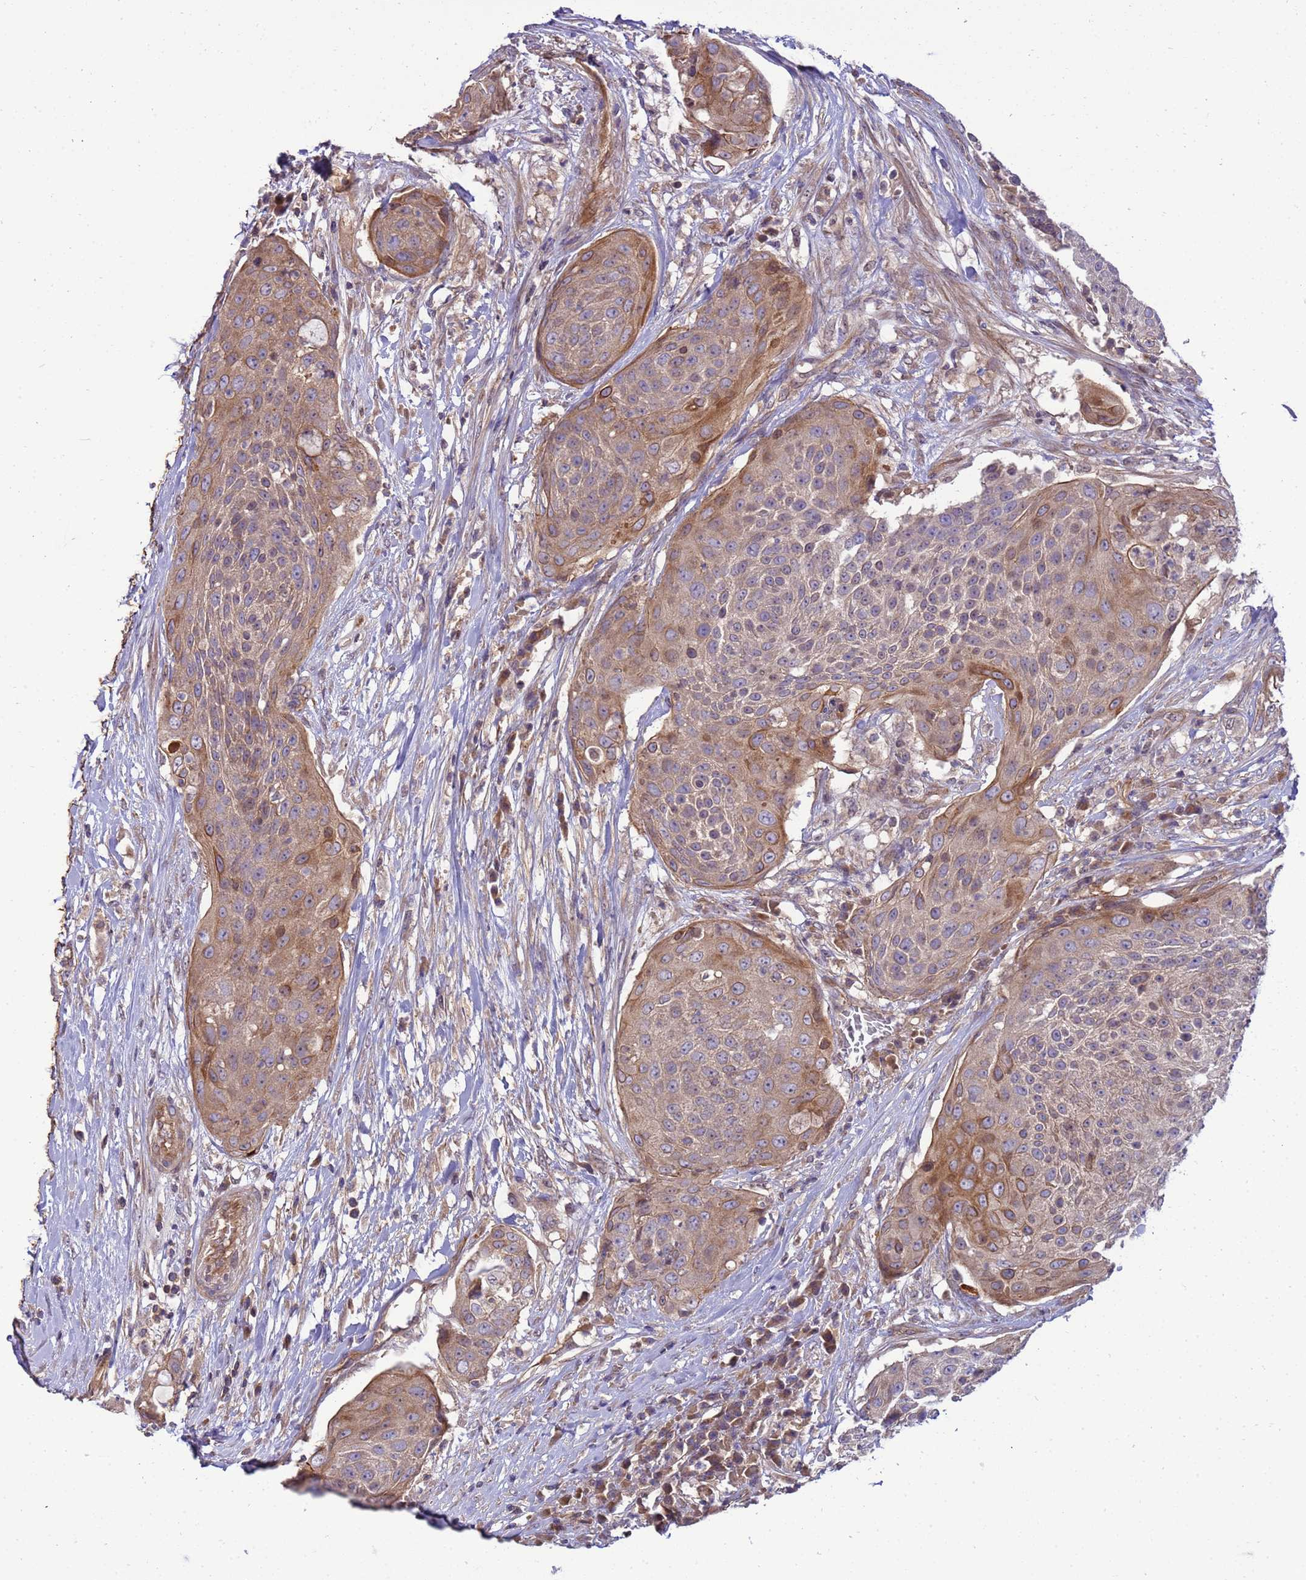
{"staining": {"intensity": "moderate", "quantity": "25%-75%", "location": "cytoplasmic/membranous"}, "tissue": "urothelial cancer", "cell_type": "Tumor cells", "image_type": "cancer", "snomed": [{"axis": "morphology", "description": "Urothelial carcinoma, High grade"}, {"axis": "topography", "description": "Urinary bladder"}], "caption": "Immunohistochemistry (DAB) staining of urothelial carcinoma (high-grade) displays moderate cytoplasmic/membranous protein staining in about 25%-75% of tumor cells.", "gene": "SMCO3", "patient": {"sex": "female", "age": 63}}